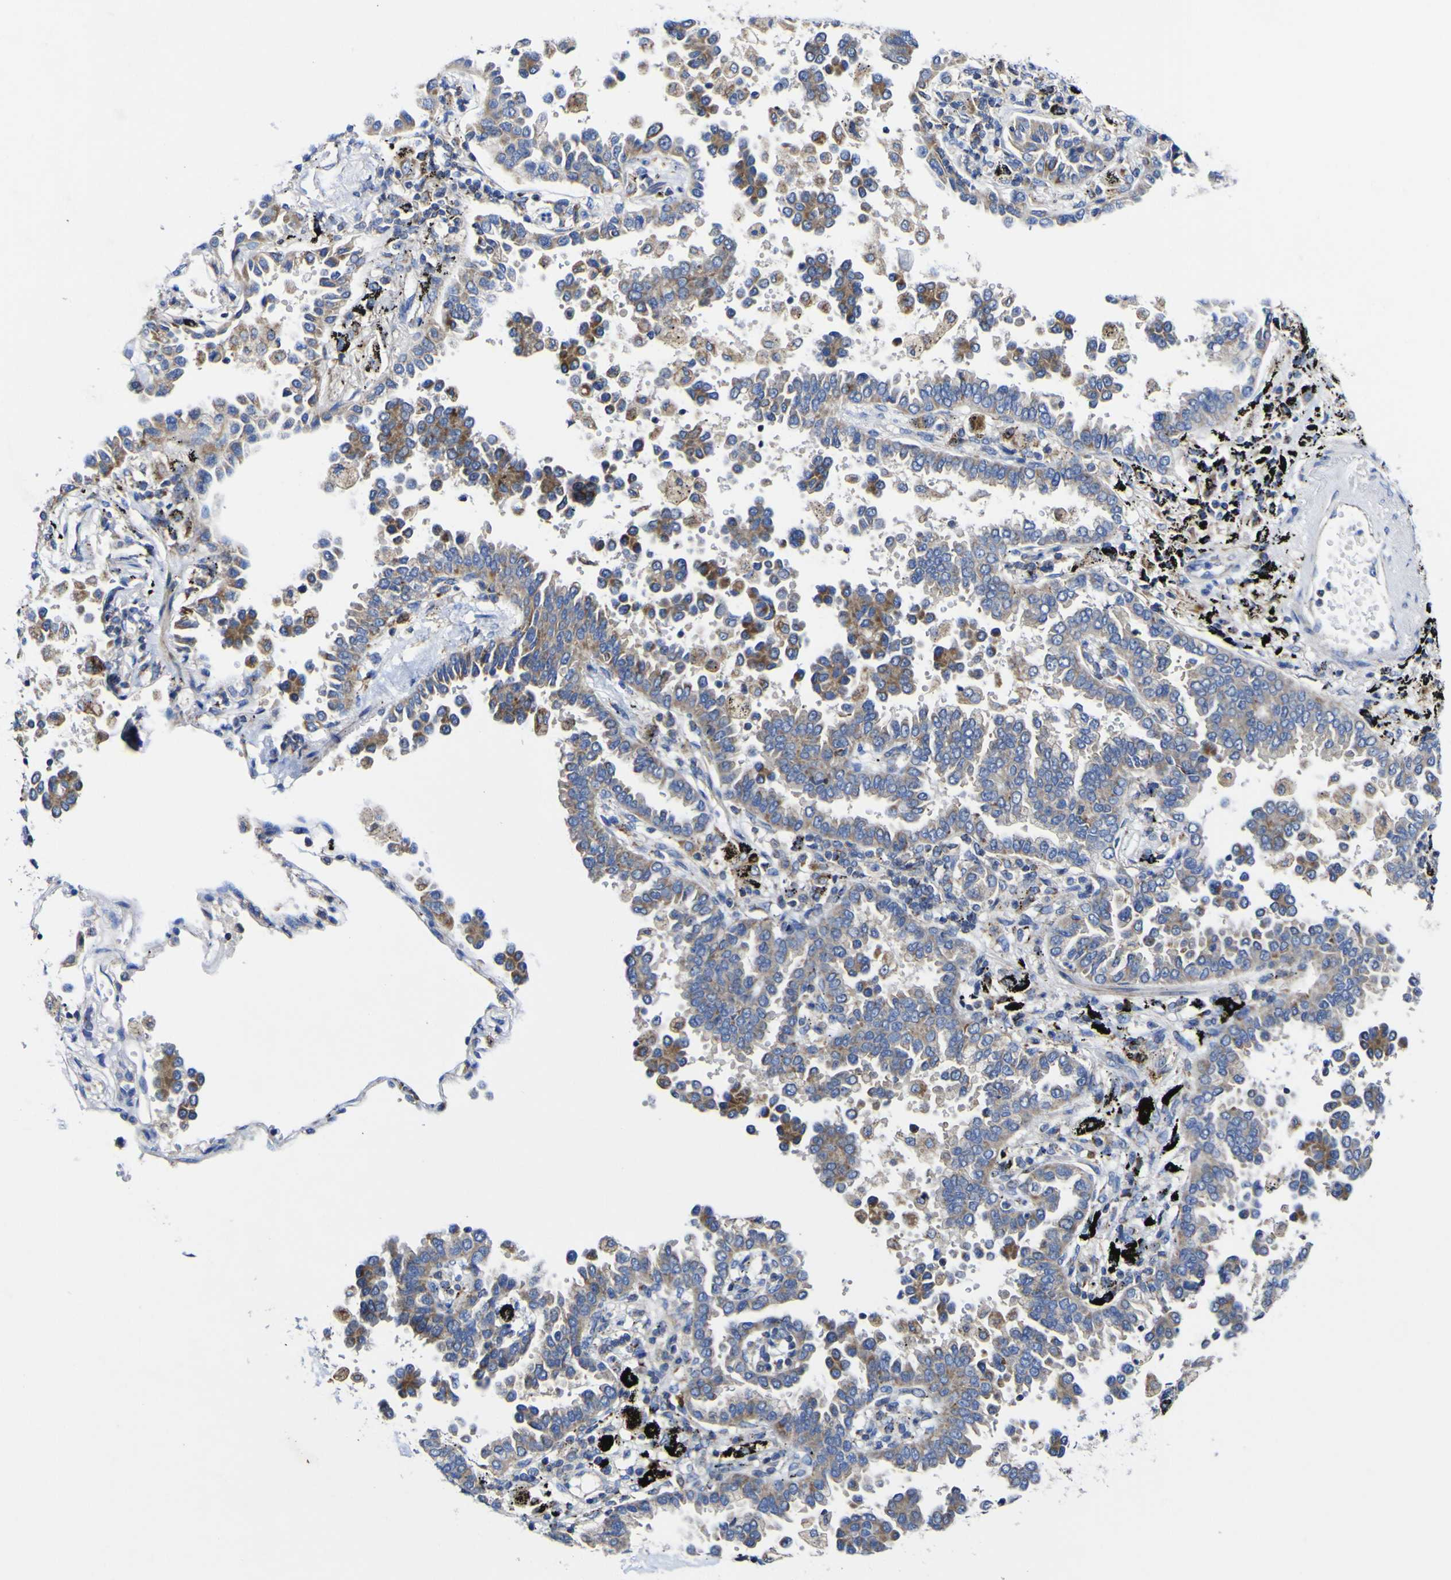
{"staining": {"intensity": "moderate", "quantity": ">75%", "location": "cytoplasmic/membranous"}, "tissue": "lung cancer", "cell_type": "Tumor cells", "image_type": "cancer", "snomed": [{"axis": "morphology", "description": "Normal tissue, NOS"}, {"axis": "morphology", "description": "Adenocarcinoma, NOS"}, {"axis": "topography", "description": "Lung"}], "caption": "A high-resolution histopathology image shows immunohistochemistry staining of lung cancer (adenocarcinoma), which demonstrates moderate cytoplasmic/membranous expression in approximately >75% of tumor cells.", "gene": "CCDC90B", "patient": {"sex": "male", "age": 59}}